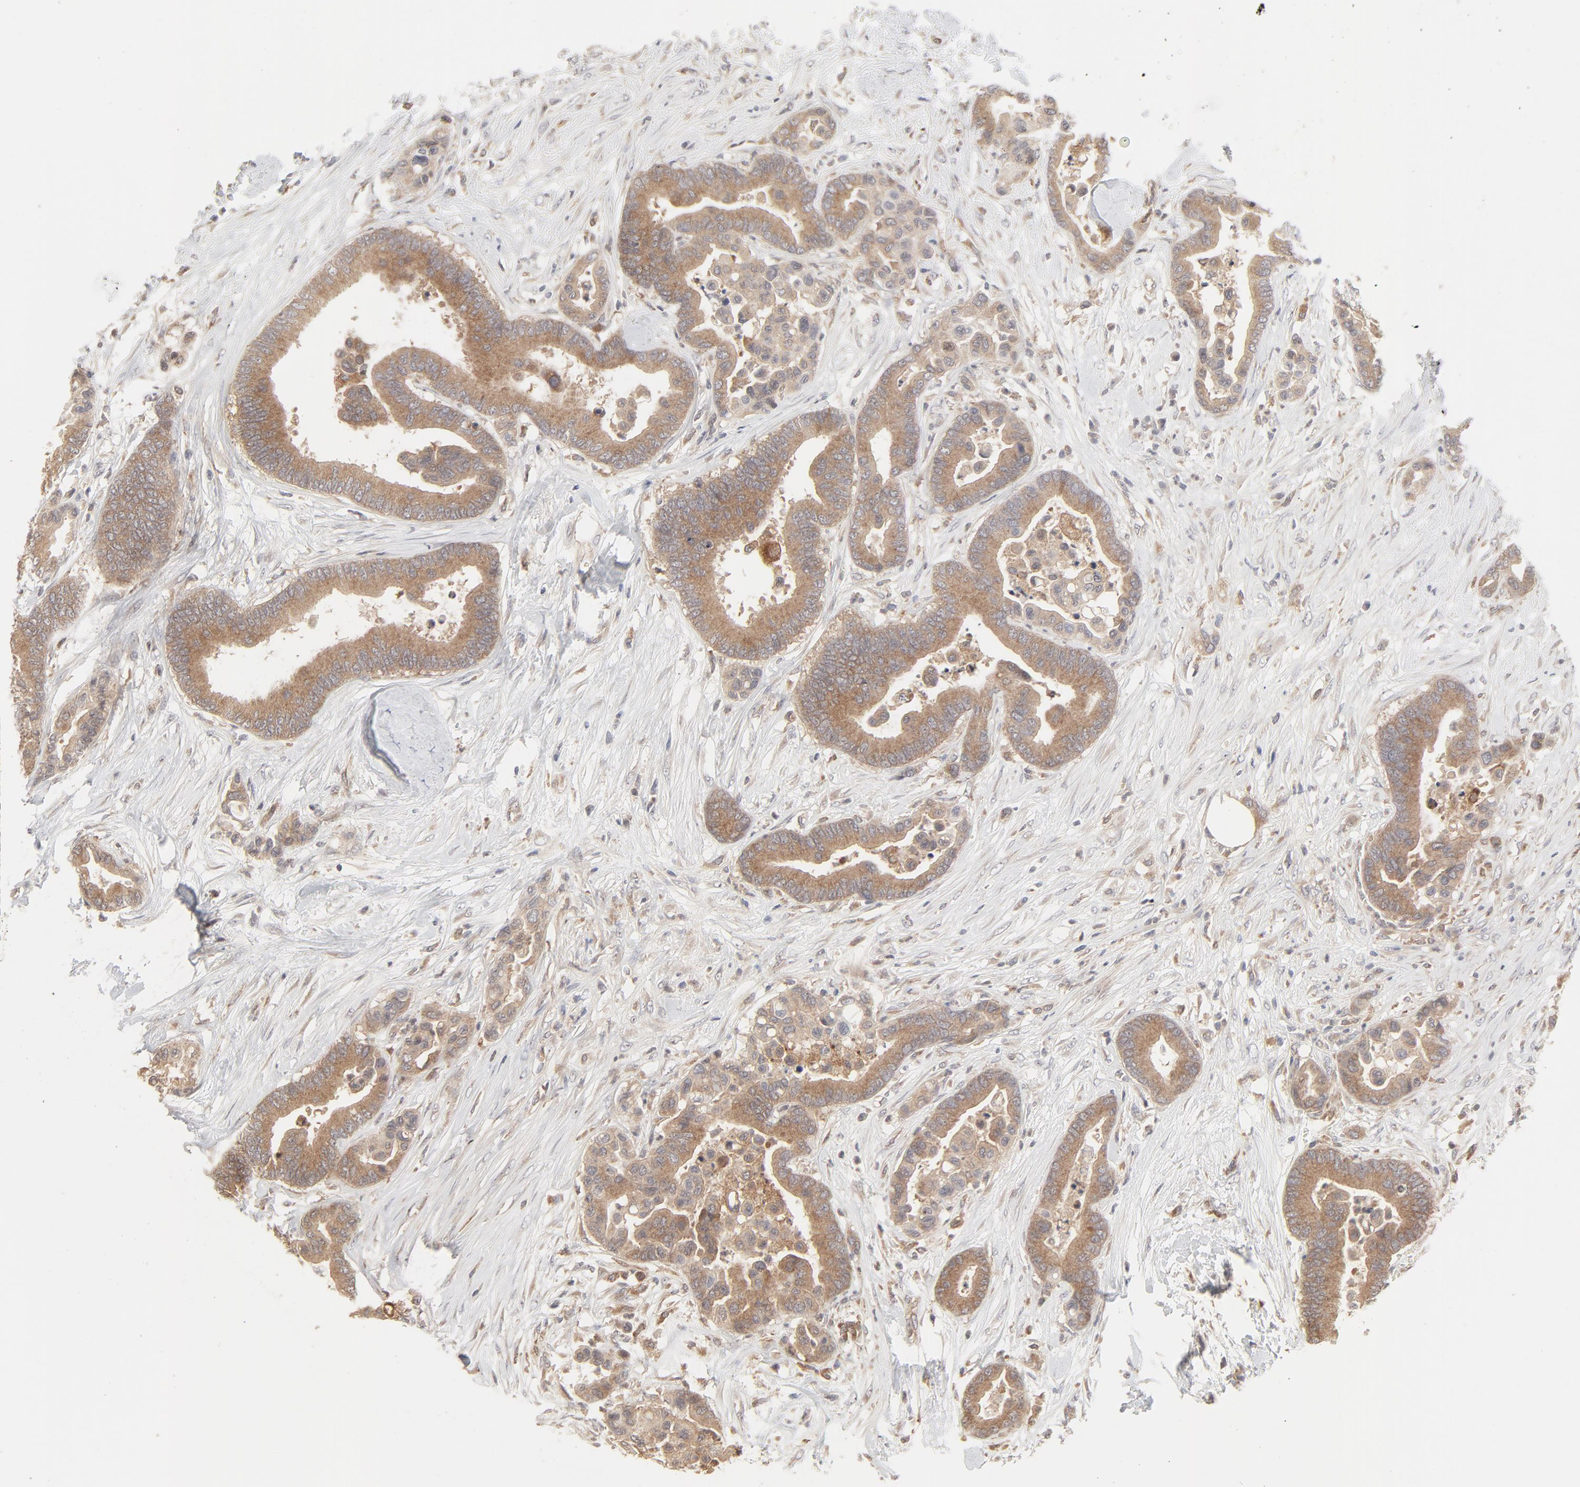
{"staining": {"intensity": "moderate", "quantity": ">75%", "location": "cytoplasmic/membranous"}, "tissue": "colorectal cancer", "cell_type": "Tumor cells", "image_type": "cancer", "snomed": [{"axis": "morphology", "description": "Adenocarcinoma, NOS"}, {"axis": "topography", "description": "Colon"}], "caption": "Tumor cells demonstrate medium levels of moderate cytoplasmic/membranous expression in about >75% of cells in human colorectal adenocarcinoma. Immunohistochemistry stains the protein of interest in brown and the nuclei are stained blue.", "gene": "RAB5C", "patient": {"sex": "male", "age": 82}}